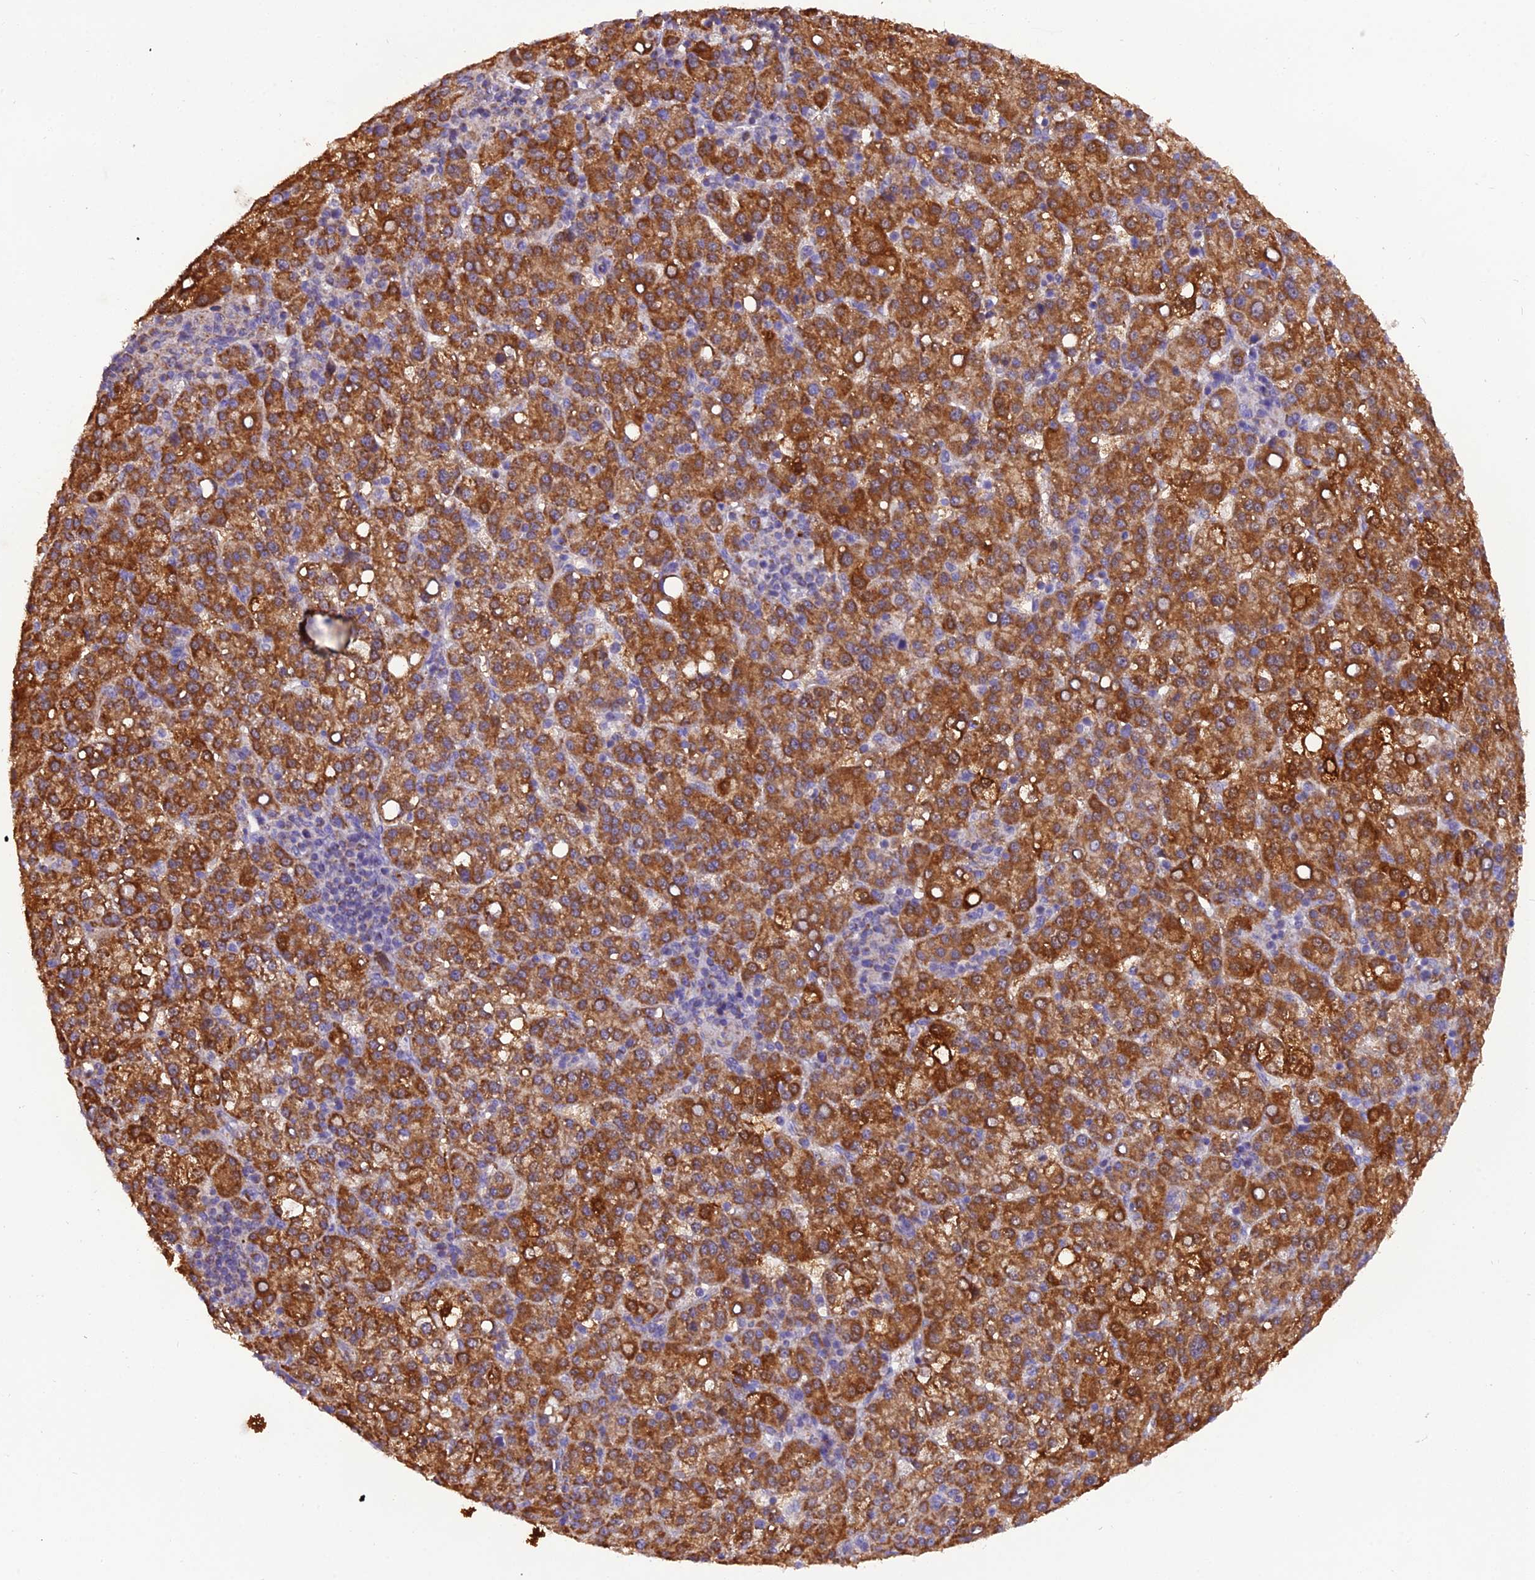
{"staining": {"intensity": "strong", "quantity": ">75%", "location": "cytoplasmic/membranous"}, "tissue": "liver cancer", "cell_type": "Tumor cells", "image_type": "cancer", "snomed": [{"axis": "morphology", "description": "Carcinoma, Hepatocellular, NOS"}, {"axis": "topography", "description": "Liver"}], "caption": "Liver hepatocellular carcinoma stained for a protein shows strong cytoplasmic/membranous positivity in tumor cells. (IHC, brightfield microscopy, high magnification).", "gene": "GPD1", "patient": {"sex": "female", "age": 58}}